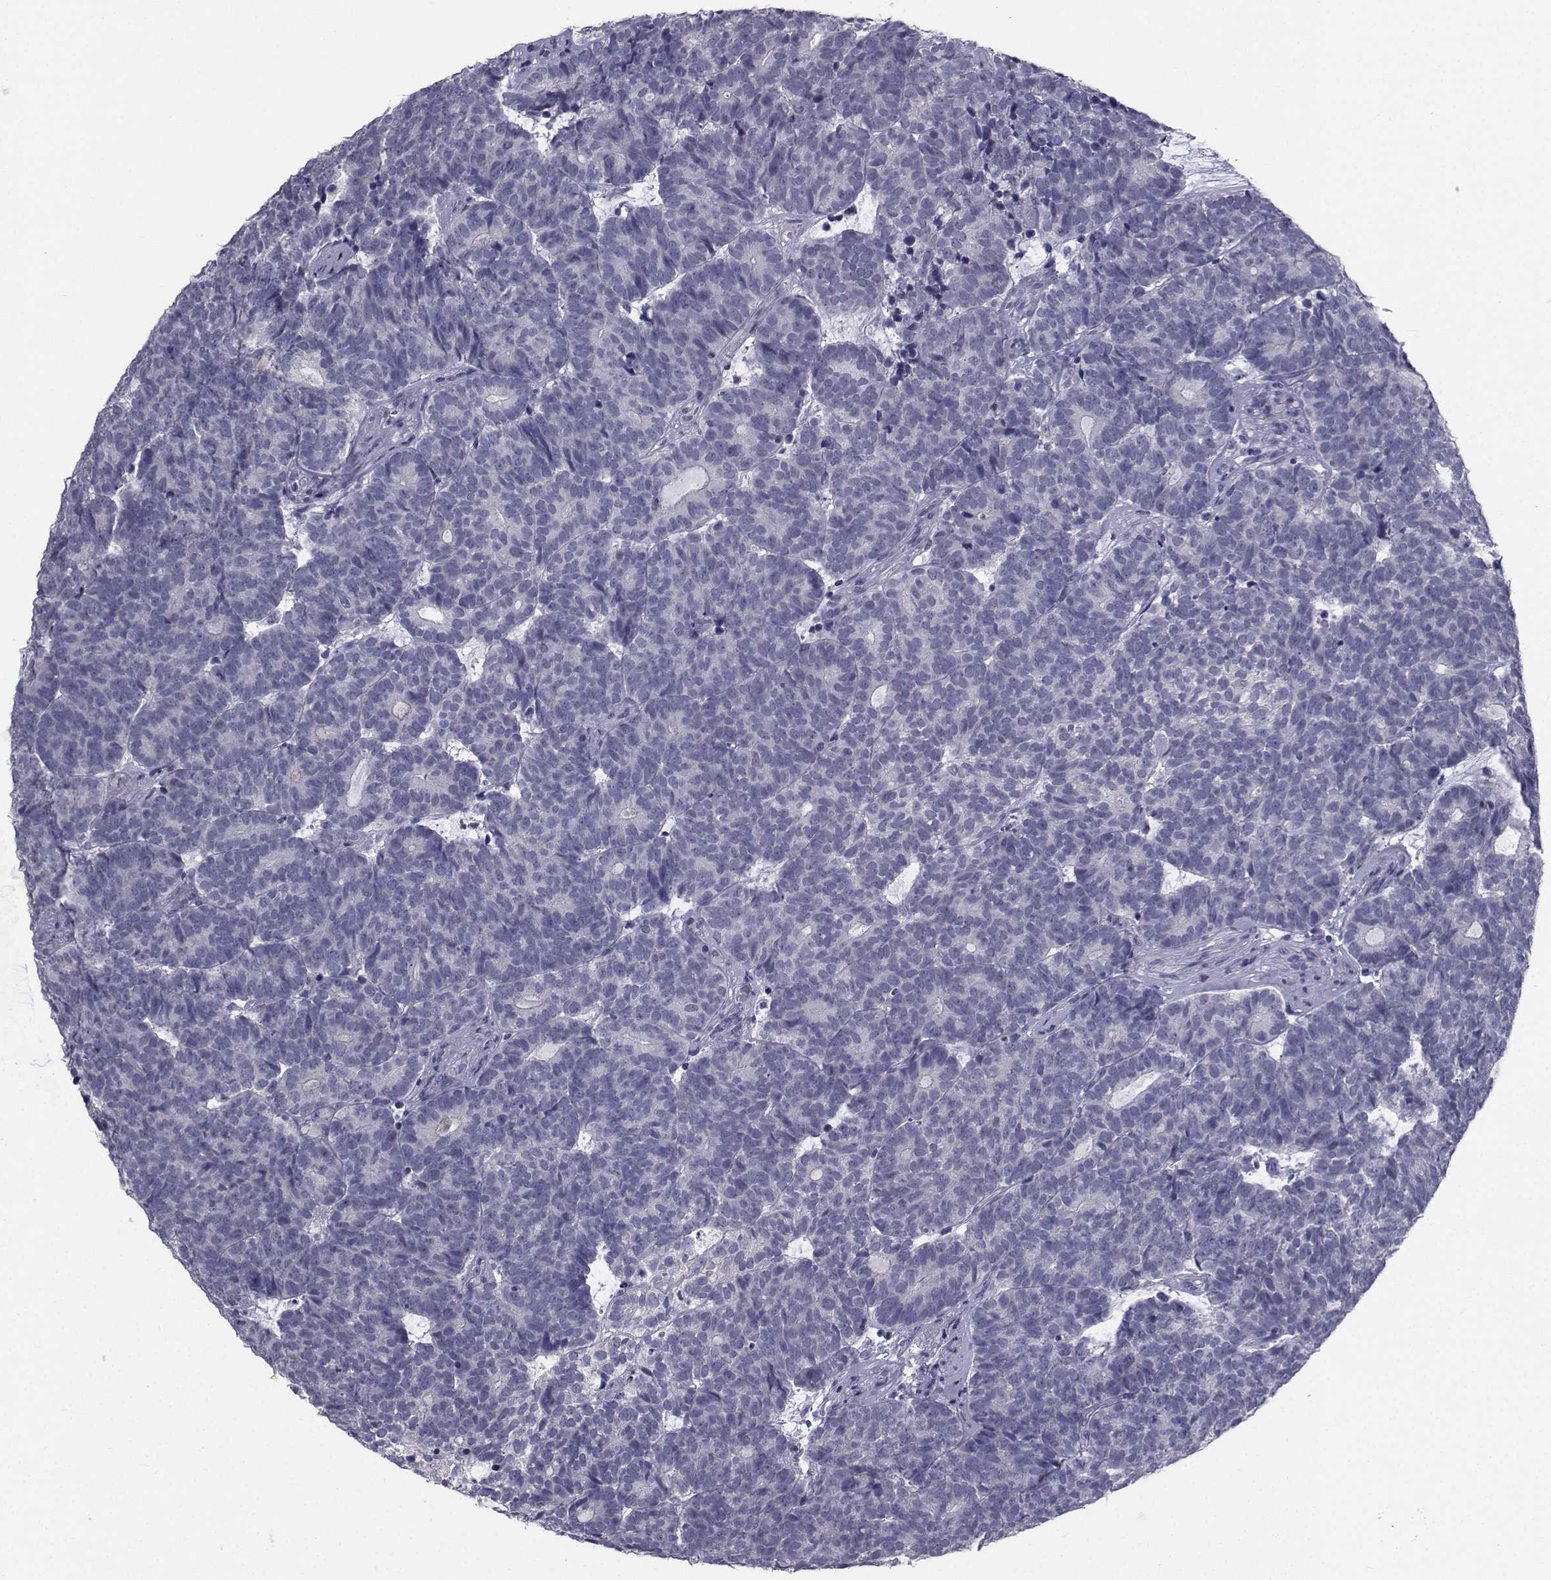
{"staining": {"intensity": "negative", "quantity": "none", "location": "none"}, "tissue": "head and neck cancer", "cell_type": "Tumor cells", "image_type": "cancer", "snomed": [{"axis": "morphology", "description": "Adenocarcinoma, NOS"}, {"axis": "topography", "description": "Head-Neck"}], "caption": "Tumor cells are negative for protein expression in human head and neck adenocarcinoma. Nuclei are stained in blue.", "gene": "CHRNA1", "patient": {"sex": "female", "age": 81}}